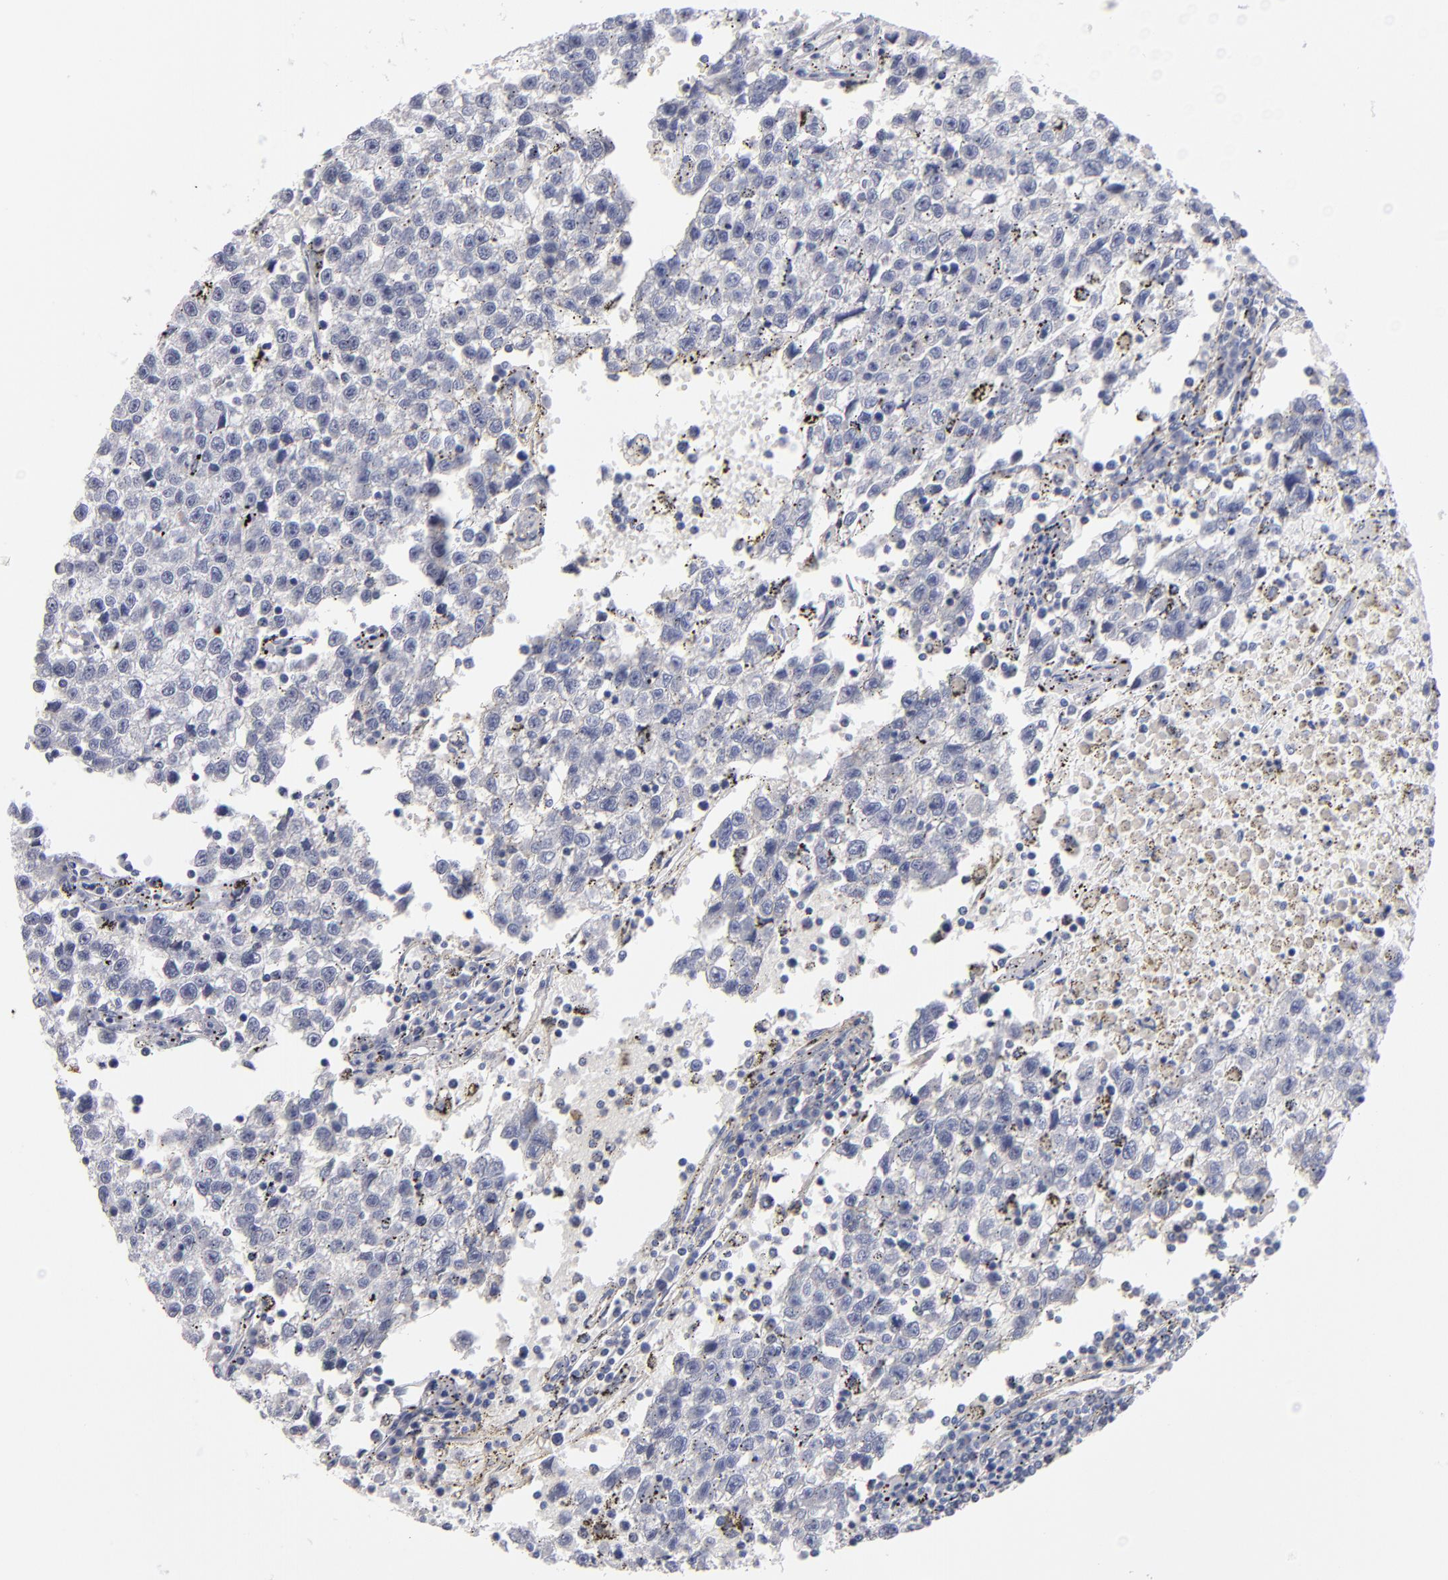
{"staining": {"intensity": "moderate", "quantity": "25%-75%", "location": "nuclear"}, "tissue": "testis cancer", "cell_type": "Tumor cells", "image_type": "cancer", "snomed": [{"axis": "morphology", "description": "Seminoma, NOS"}, {"axis": "topography", "description": "Testis"}], "caption": "Human testis cancer (seminoma) stained with a brown dye displays moderate nuclear positive staining in about 25%-75% of tumor cells.", "gene": "MN1", "patient": {"sex": "male", "age": 35}}